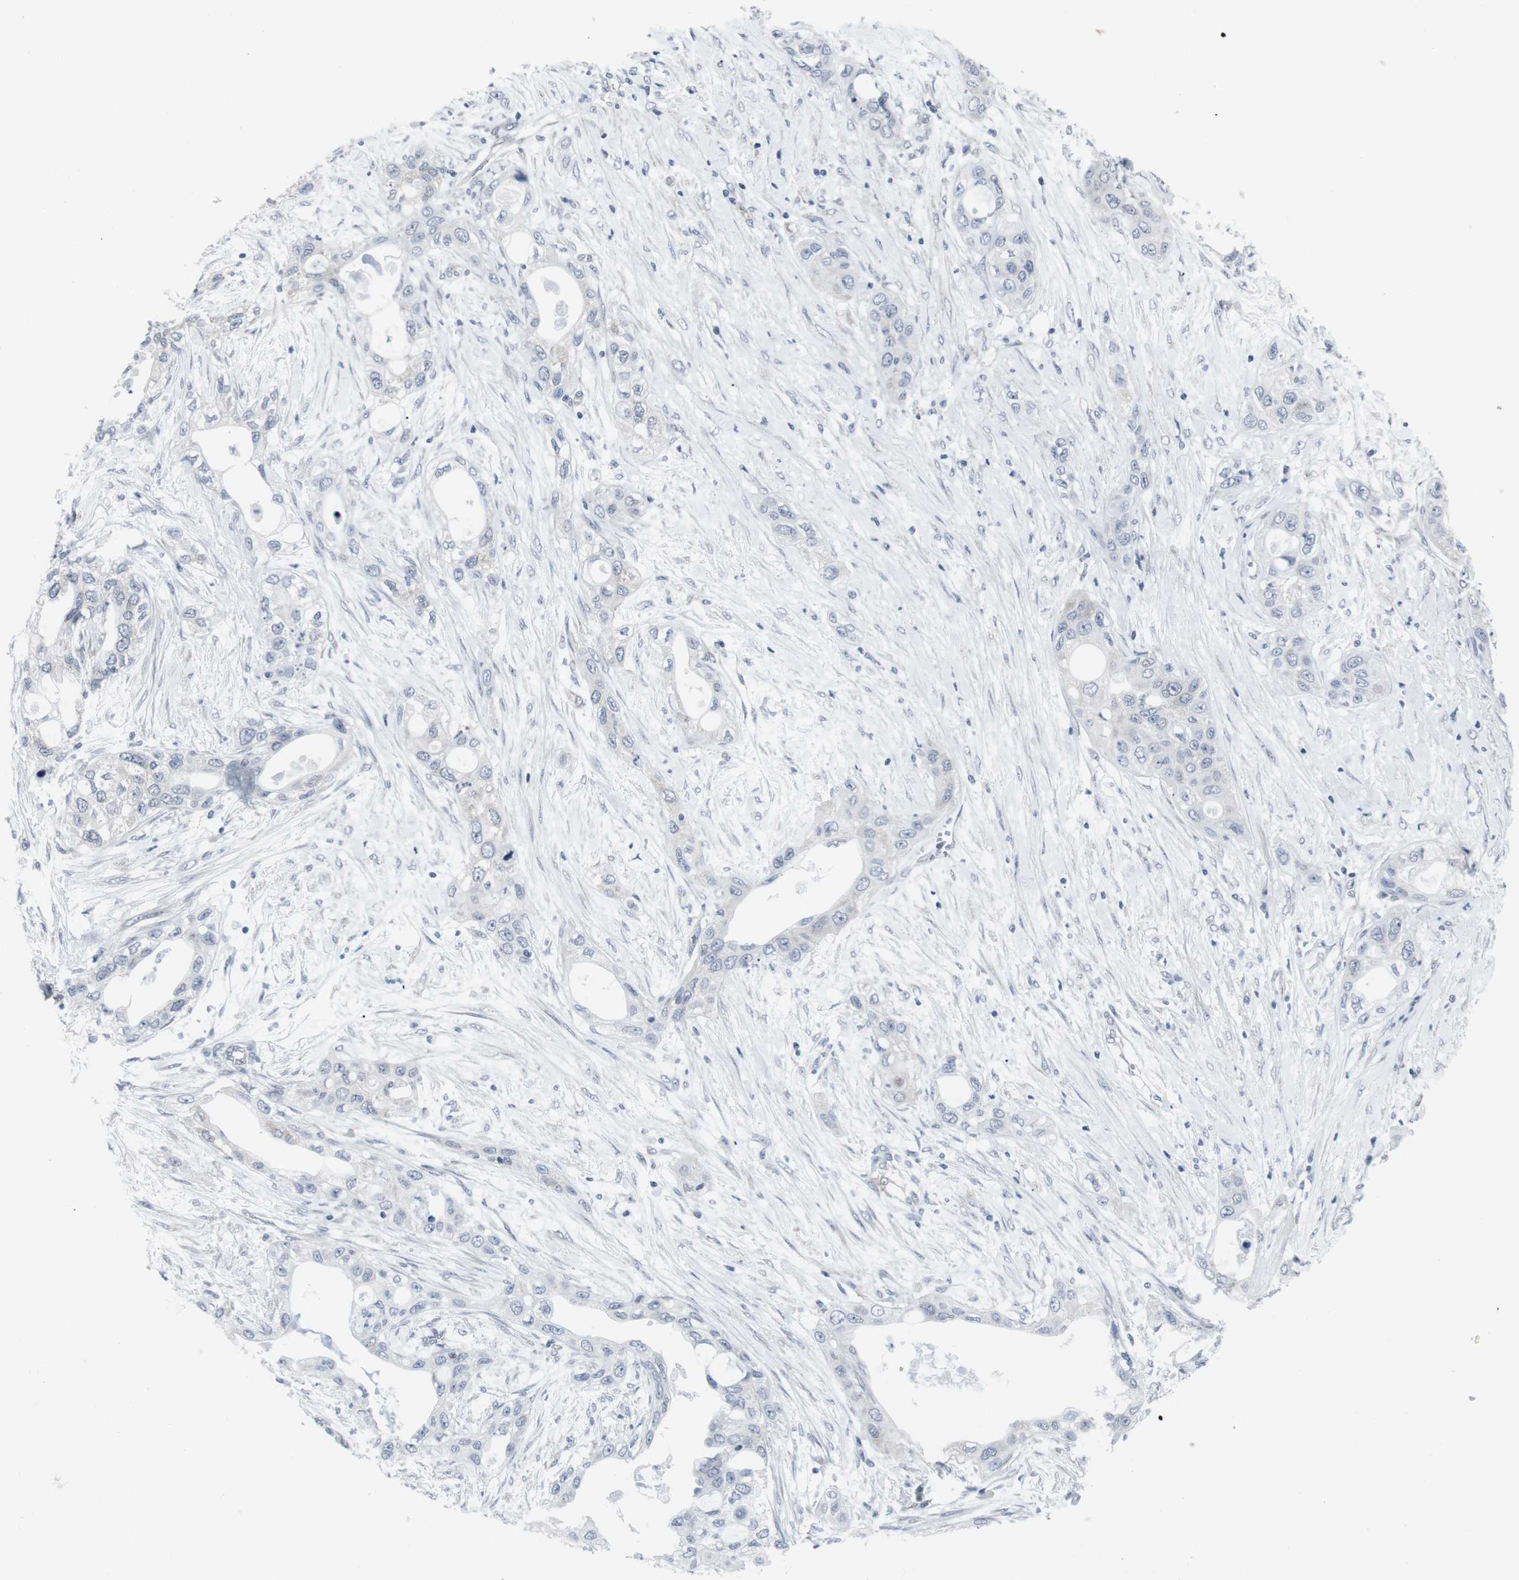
{"staining": {"intensity": "negative", "quantity": "none", "location": "none"}, "tissue": "pancreatic cancer", "cell_type": "Tumor cells", "image_type": "cancer", "snomed": [{"axis": "morphology", "description": "Adenocarcinoma, NOS"}, {"axis": "topography", "description": "Pancreas"}], "caption": "Tumor cells show no significant expression in adenocarcinoma (pancreatic). (DAB IHC with hematoxylin counter stain).", "gene": "GEMIN2", "patient": {"sex": "female", "age": 70}}